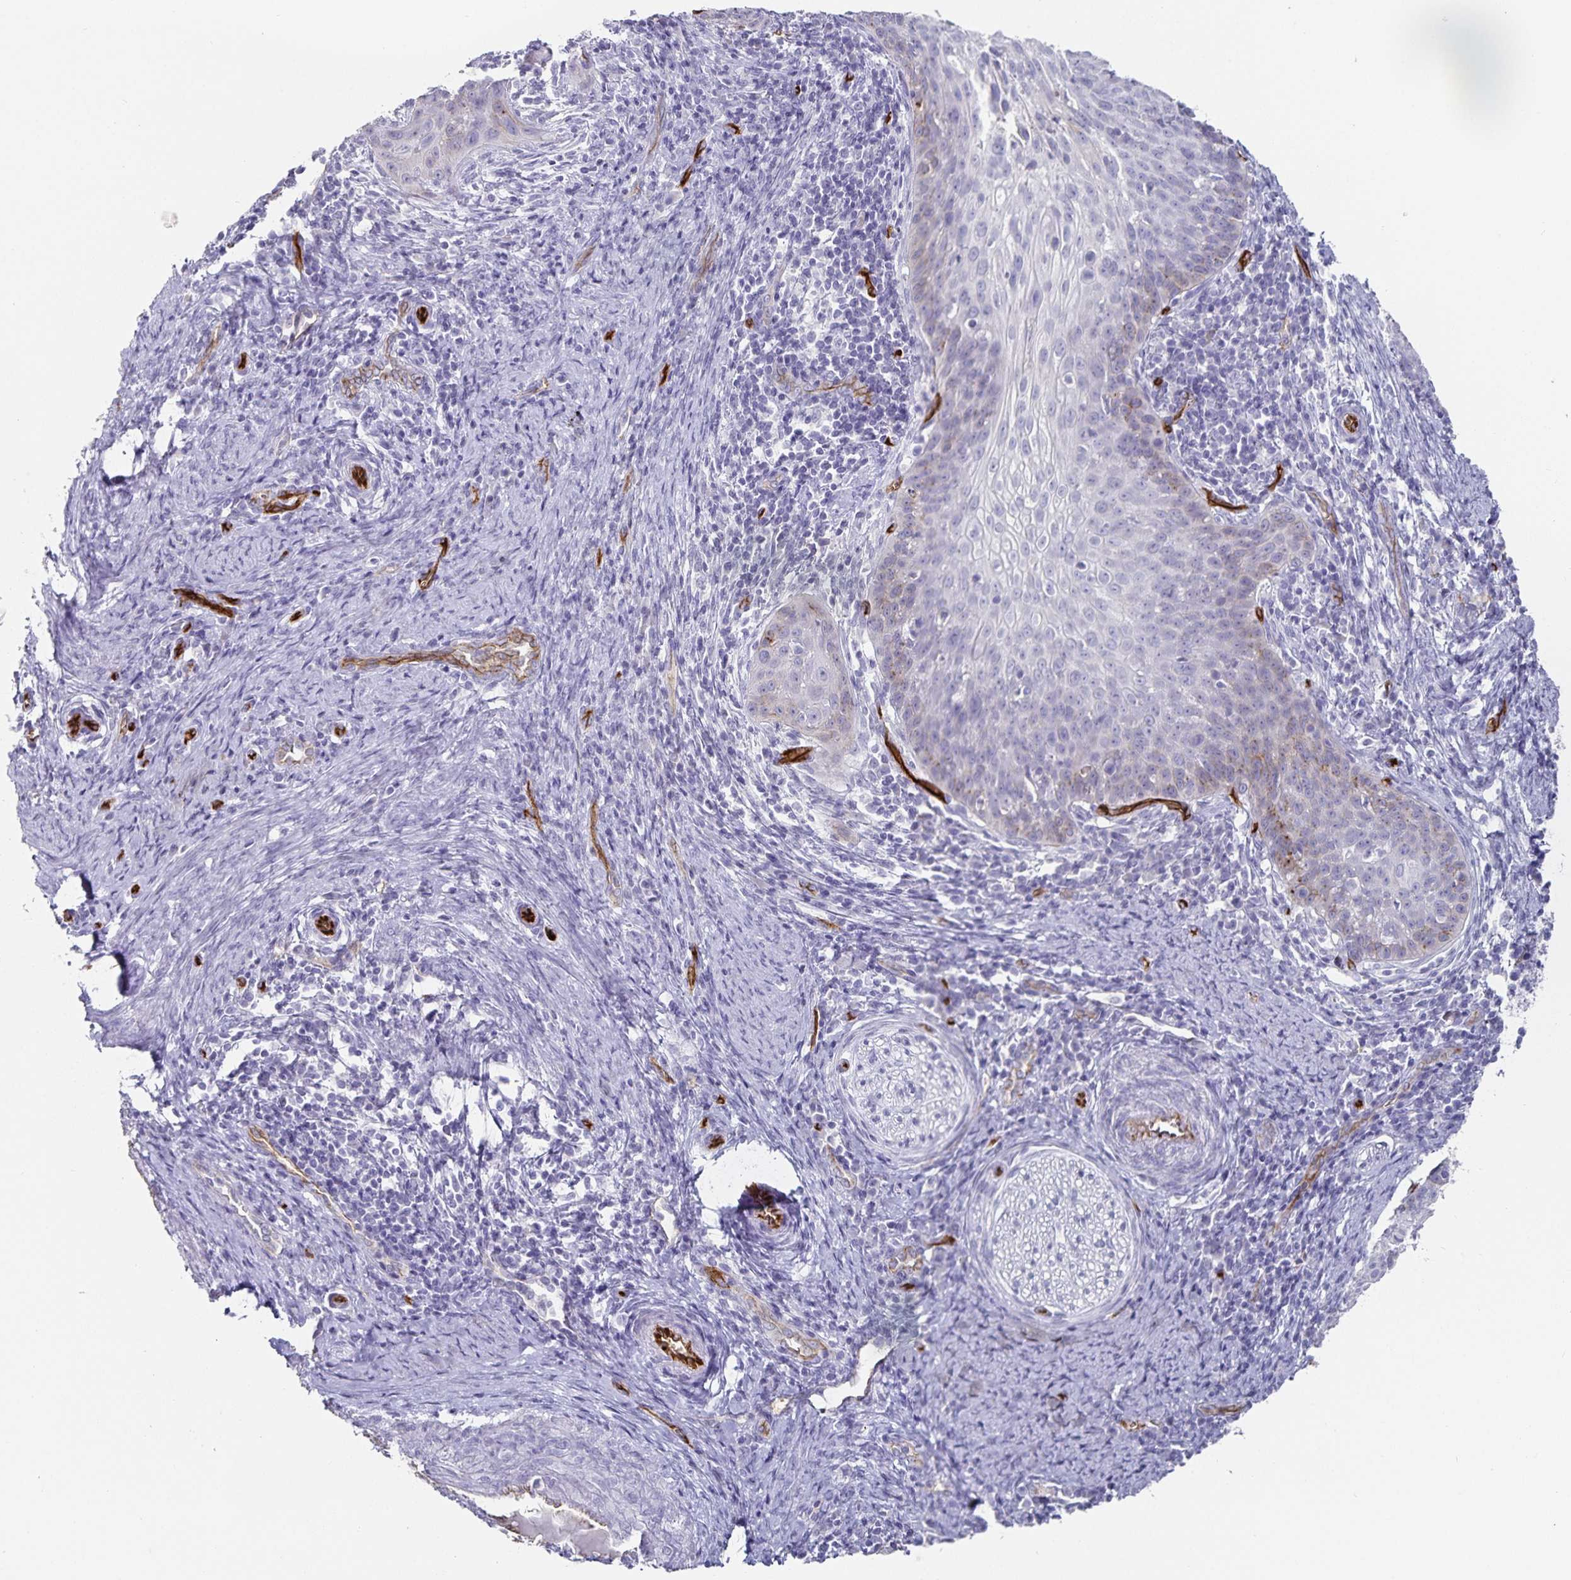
{"staining": {"intensity": "weak", "quantity": "<25%", "location": "cytoplasmic/membranous"}, "tissue": "cervical cancer", "cell_type": "Tumor cells", "image_type": "cancer", "snomed": [{"axis": "morphology", "description": "Squamous cell carcinoma, NOS"}, {"axis": "topography", "description": "Cervix"}], "caption": "IHC of human cervical cancer (squamous cell carcinoma) exhibits no expression in tumor cells.", "gene": "PODXL", "patient": {"sex": "female", "age": 30}}